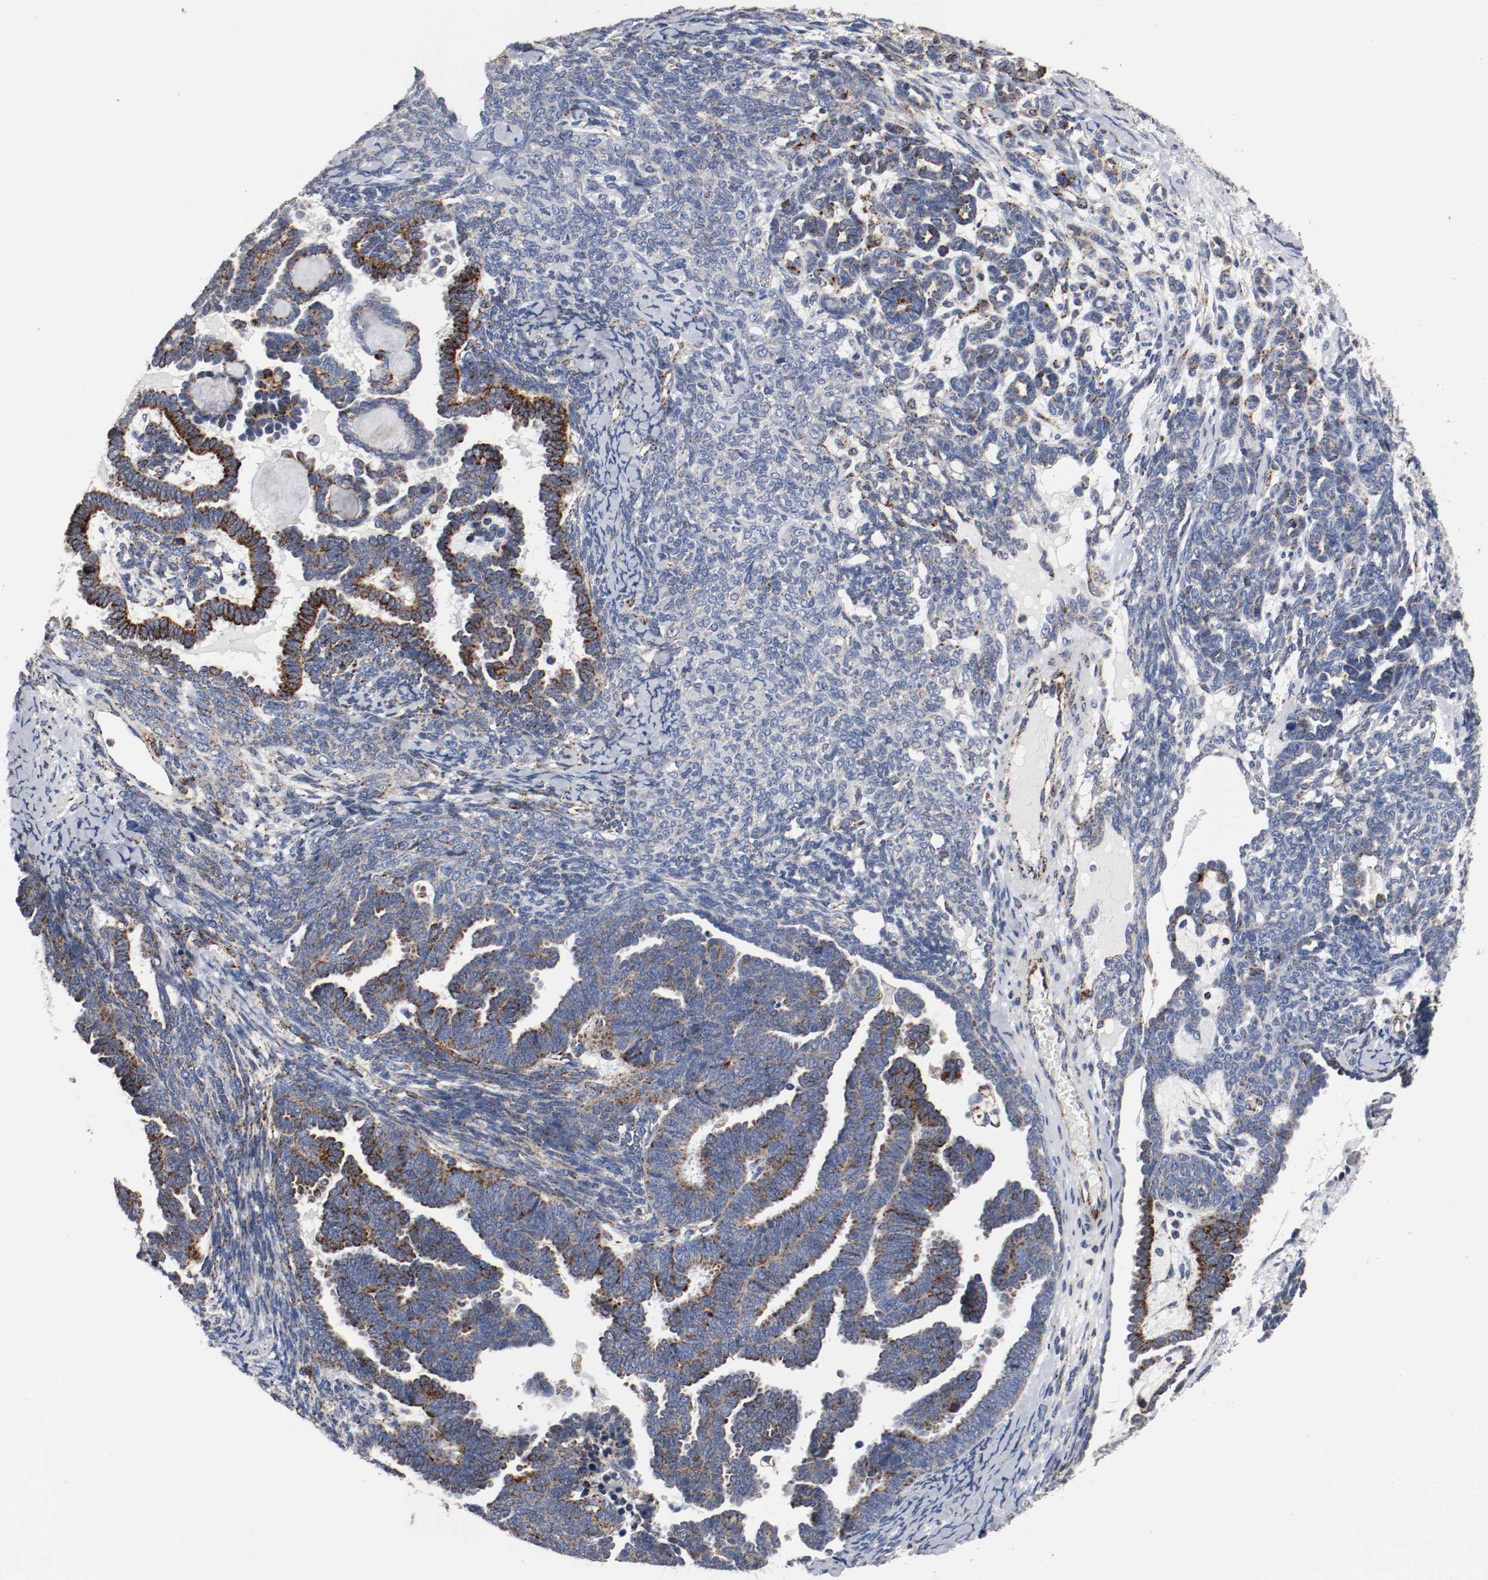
{"staining": {"intensity": "strong", "quantity": ">75%", "location": "cytoplasmic/membranous"}, "tissue": "endometrial cancer", "cell_type": "Tumor cells", "image_type": "cancer", "snomed": [{"axis": "morphology", "description": "Neoplasm, malignant, NOS"}, {"axis": "topography", "description": "Endometrium"}], "caption": "Tumor cells exhibit high levels of strong cytoplasmic/membranous expression in approximately >75% of cells in endometrial cancer (malignant neoplasm).", "gene": "TUBD1", "patient": {"sex": "female", "age": 74}}